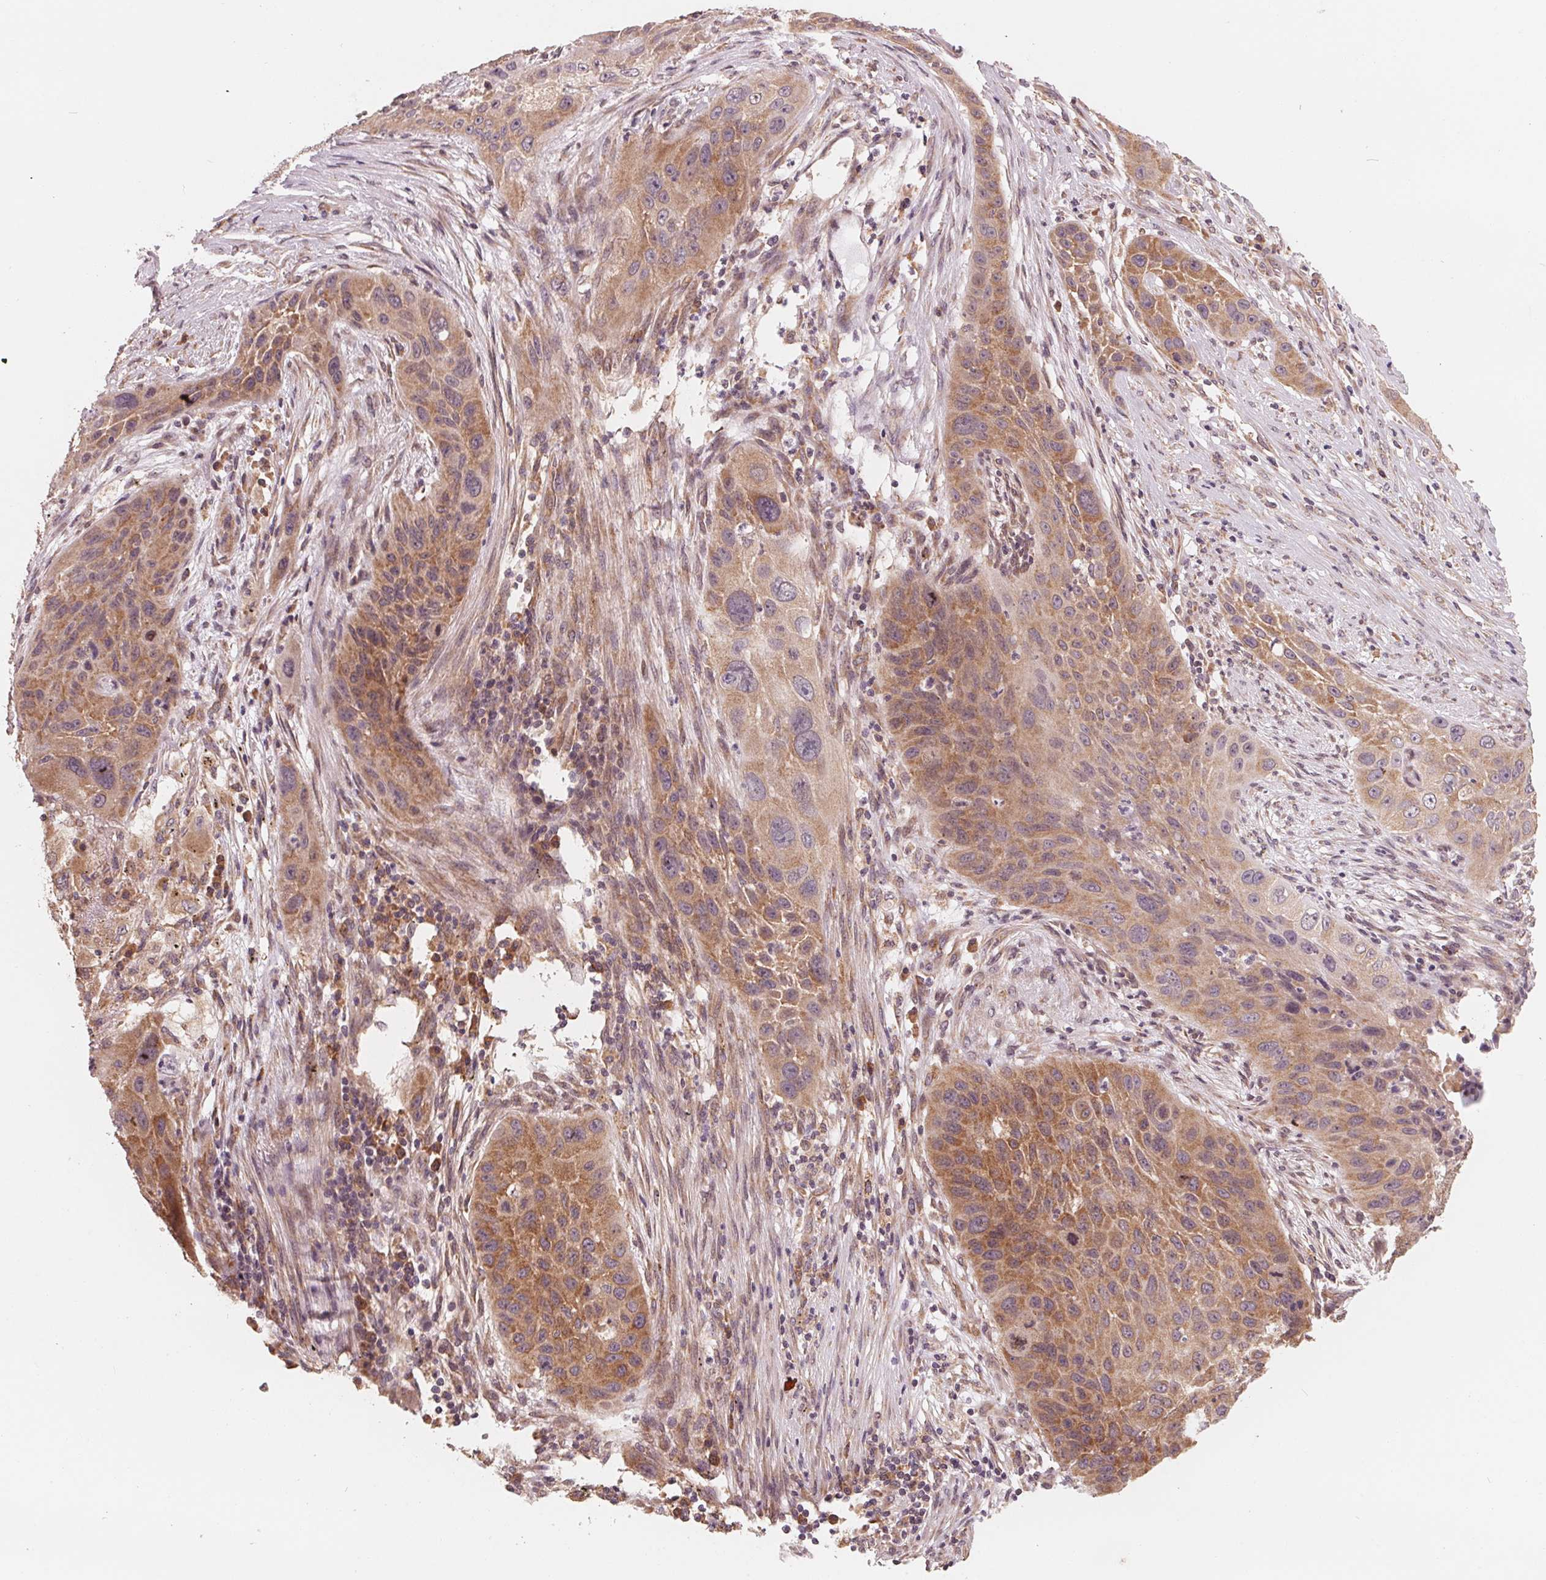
{"staining": {"intensity": "moderate", "quantity": ">75%", "location": "cytoplasmic/membranous"}, "tissue": "lung cancer", "cell_type": "Tumor cells", "image_type": "cancer", "snomed": [{"axis": "morphology", "description": "Squamous cell carcinoma, NOS"}, {"axis": "topography", "description": "Lung"}], "caption": "The image demonstrates immunohistochemical staining of squamous cell carcinoma (lung). There is moderate cytoplasmic/membranous staining is appreciated in approximately >75% of tumor cells. (DAB (3,3'-diaminobenzidine) IHC, brown staining for protein, blue staining for nuclei).", "gene": "GIGYF2", "patient": {"sex": "male", "age": 63}}